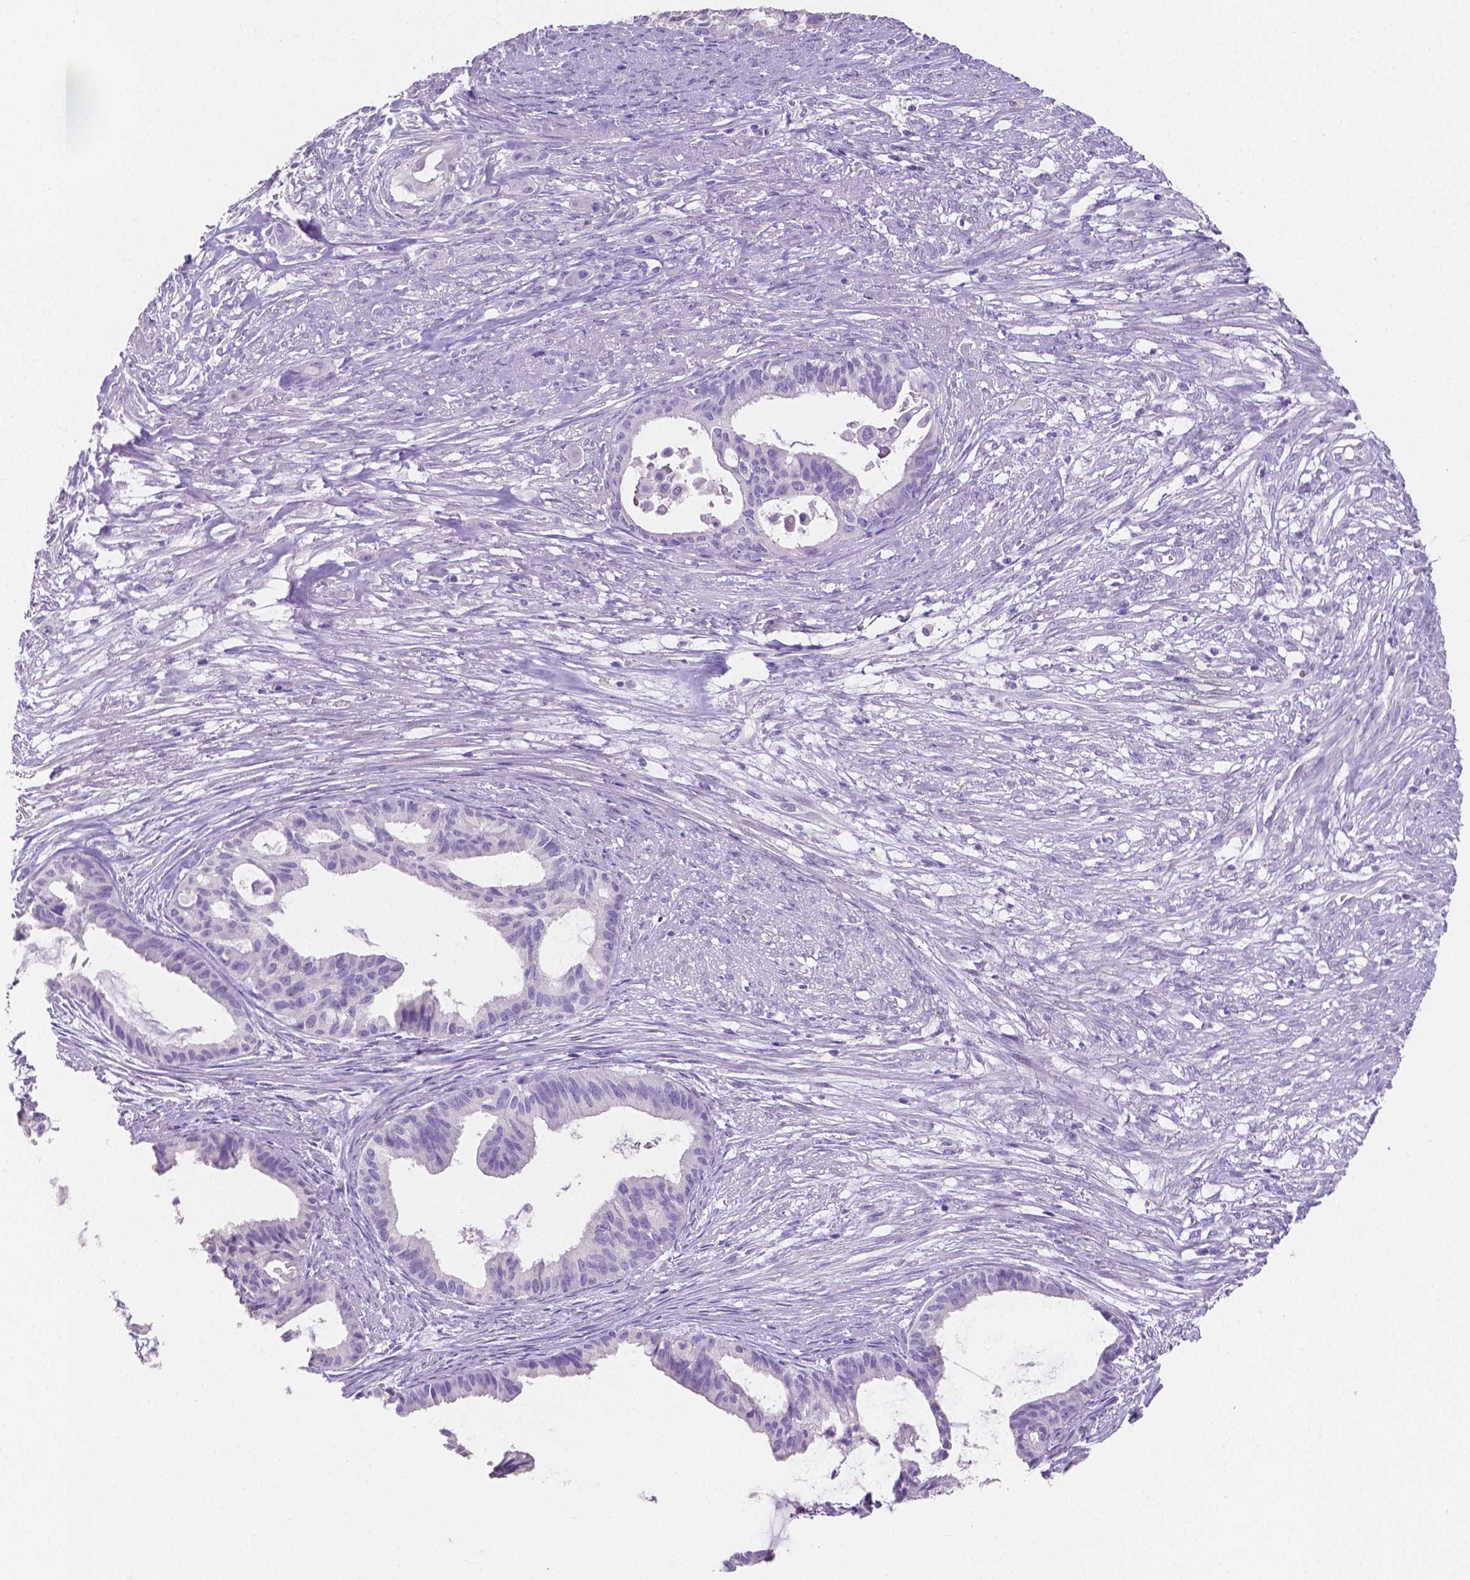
{"staining": {"intensity": "negative", "quantity": "none", "location": "none"}, "tissue": "endometrial cancer", "cell_type": "Tumor cells", "image_type": "cancer", "snomed": [{"axis": "morphology", "description": "Adenocarcinoma, NOS"}, {"axis": "topography", "description": "Endometrium"}], "caption": "Immunohistochemistry (IHC) of endometrial cancer (adenocarcinoma) exhibits no expression in tumor cells.", "gene": "SLC22A2", "patient": {"sex": "female", "age": 86}}